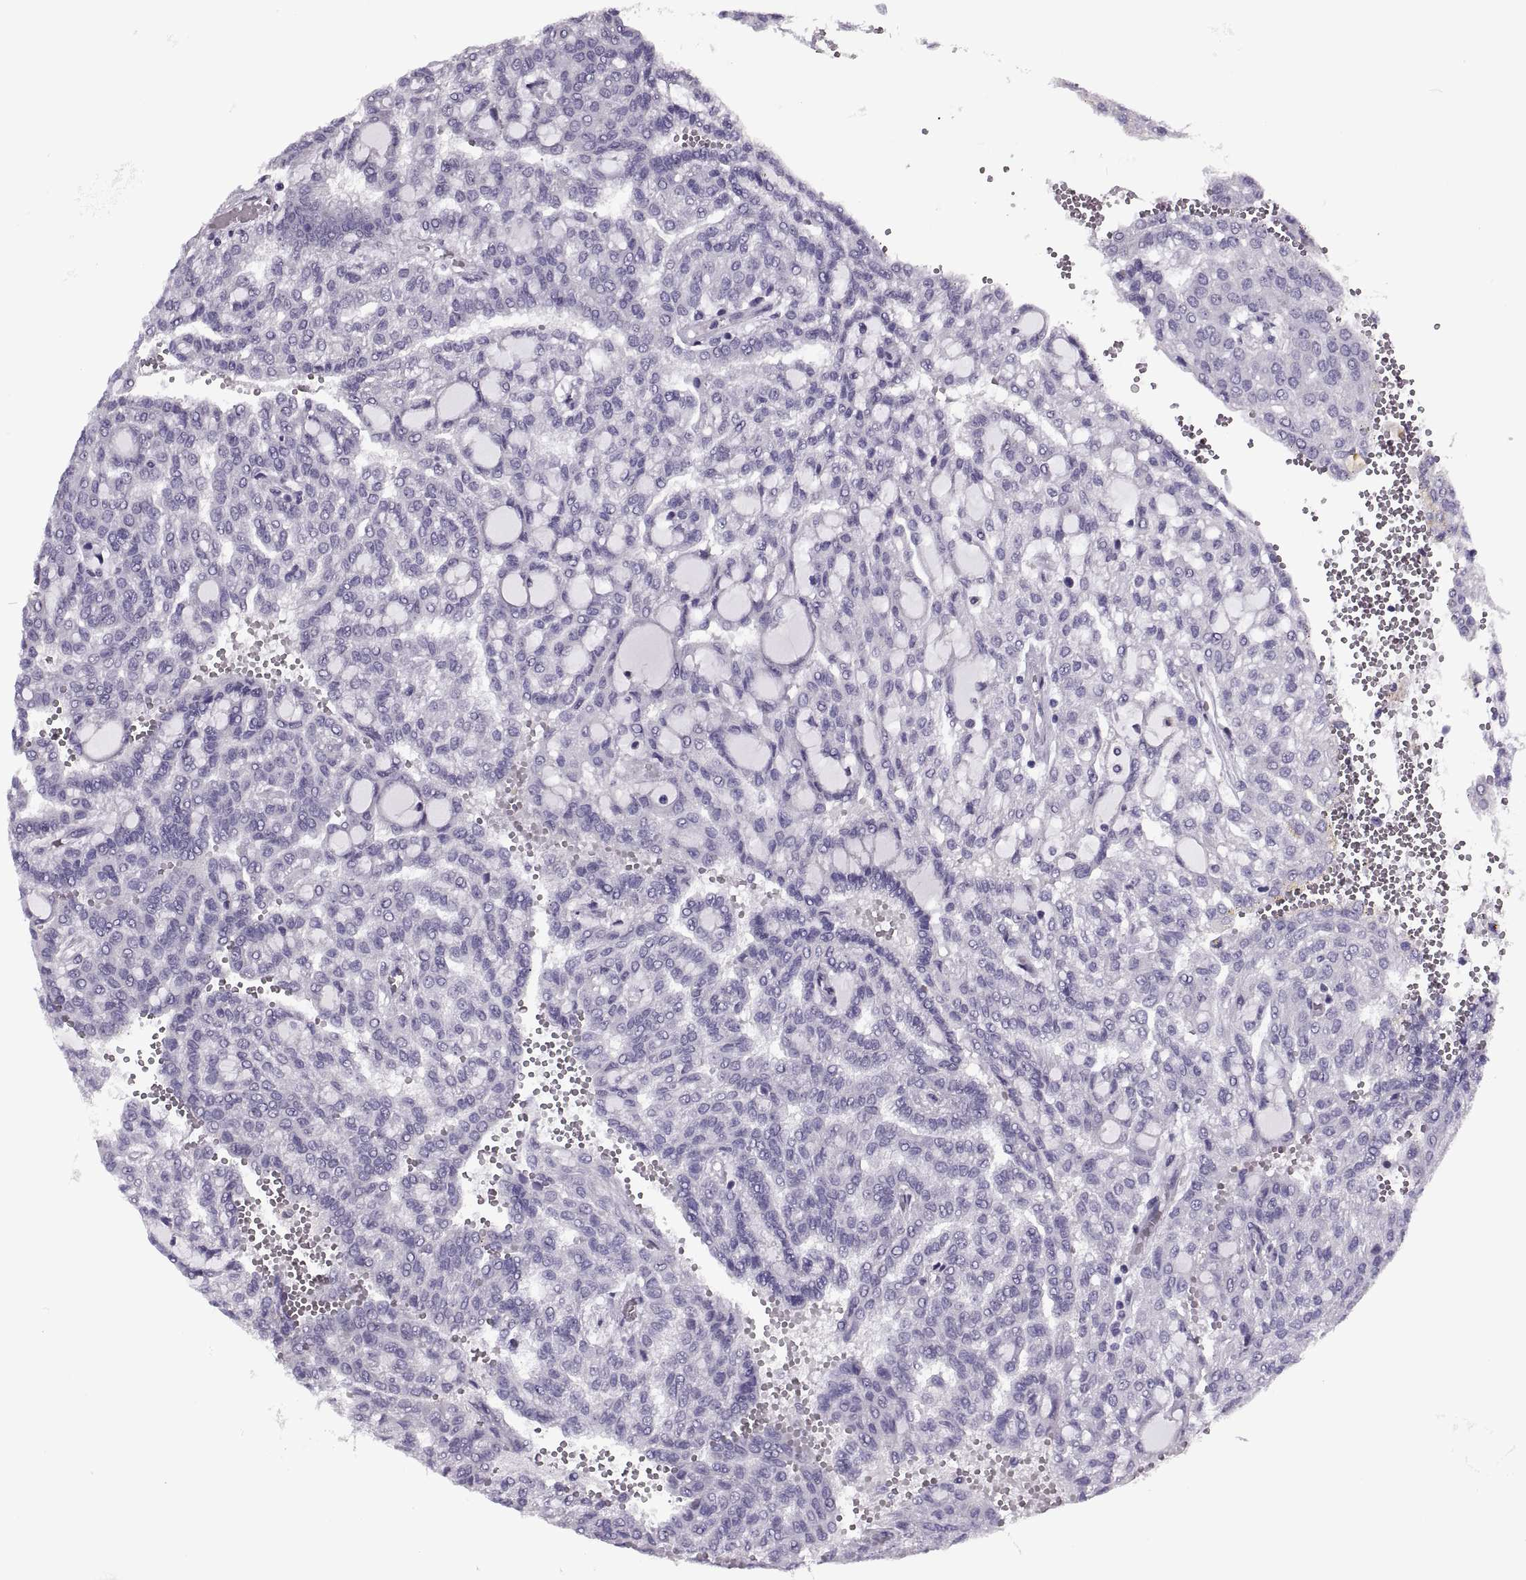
{"staining": {"intensity": "negative", "quantity": "none", "location": "none"}, "tissue": "renal cancer", "cell_type": "Tumor cells", "image_type": "cancer", "snomed": [{"axis": "morphology", "description": "Adenocarcinoma, NOS"}, {"axis": "topography", "description": "Kidney"}], "caption": "Image shows no significant protein expression in tumor cells of renal cancer.", "gene": "SYNGR4", "patient": {"sex": "male", "age": 63}}